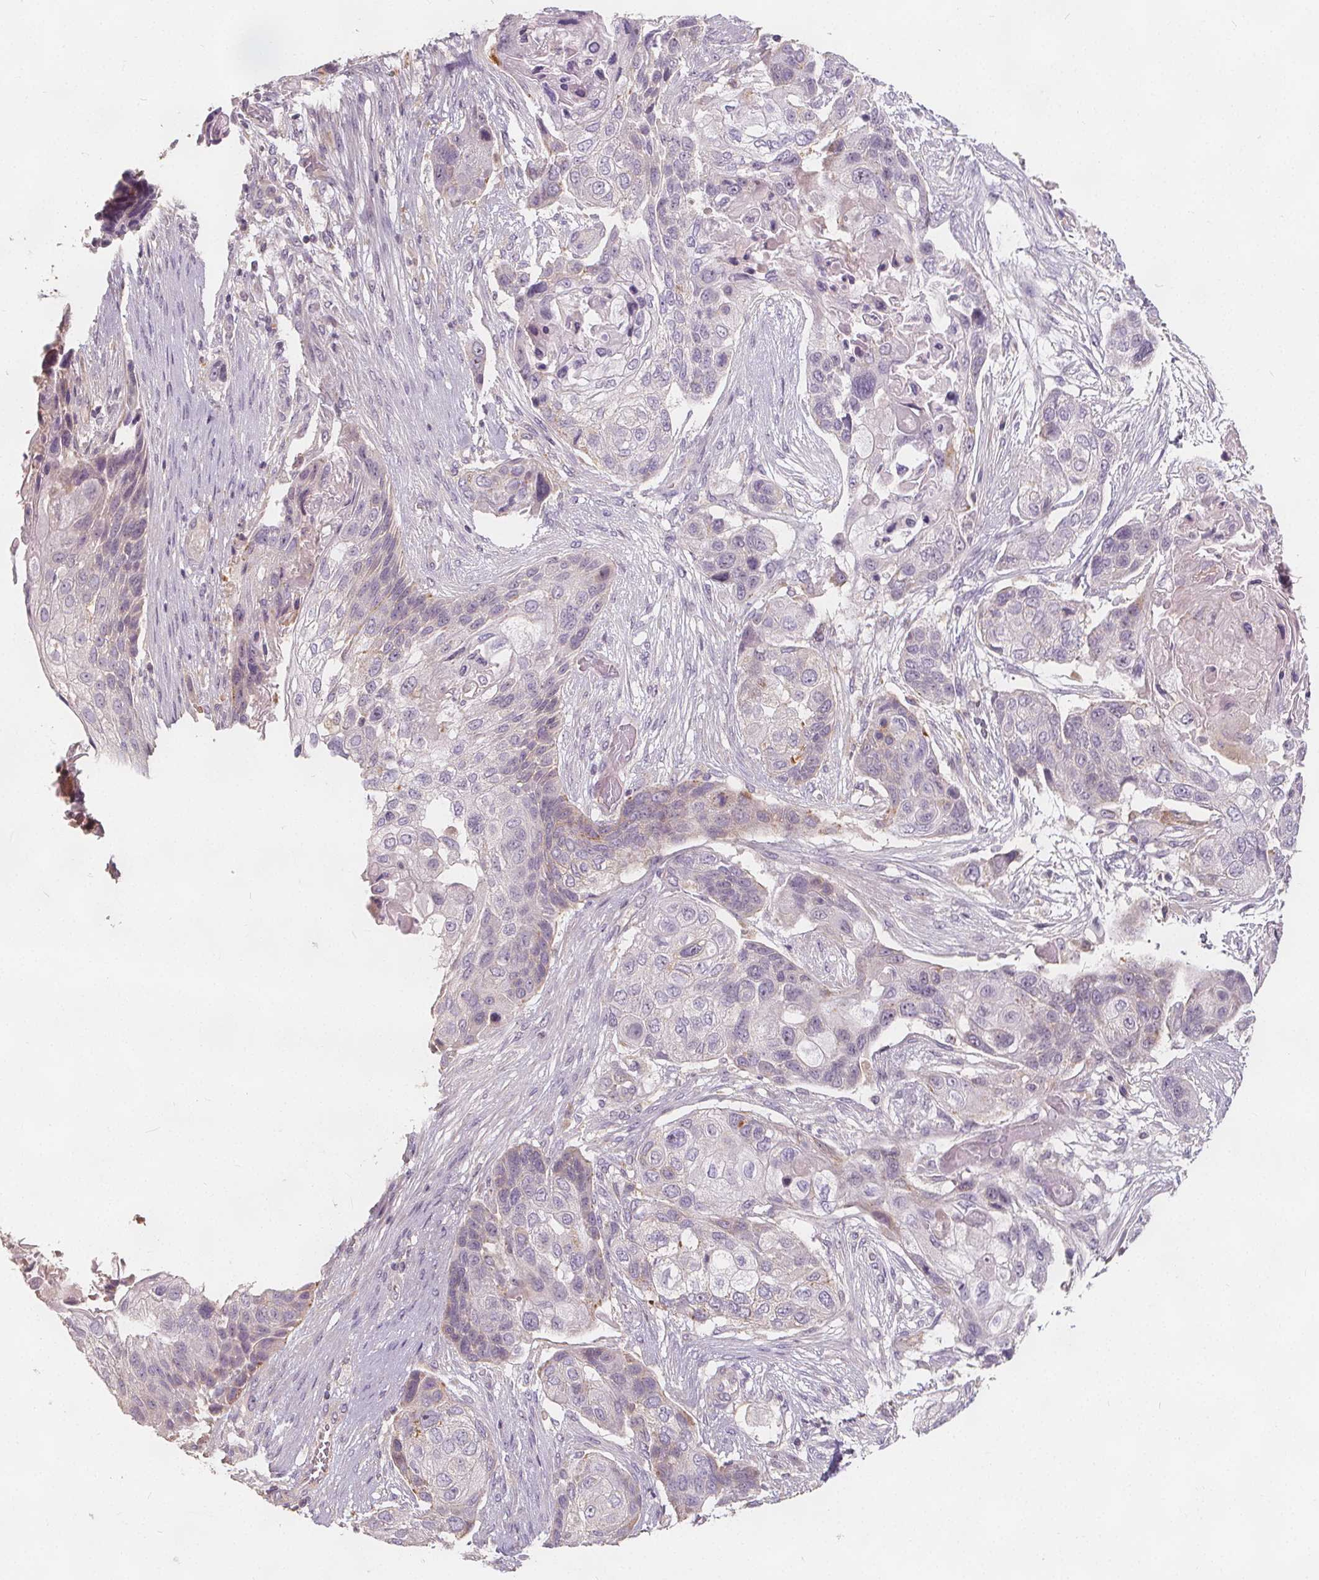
{"staining": {"intensity": "negative", "quantity": "none", "location": "none"}, "tissue": "lung cancer", "cell_type": "Tumor cells", "image_type": "cancer", "snomed": [{"axis": "morphology", "description": "Squamous cell carcinoma, NOS"}, {"axis": "topography", "description": "Lung"}], "caption": "An IHC micrograph of squamous cell carcinoma (lung) is shown. There is no staining in tumor cells of squamous cell carcinoma (lung).", "gene": "DRC3", "patient": {"sex": "male", "age": 69}}